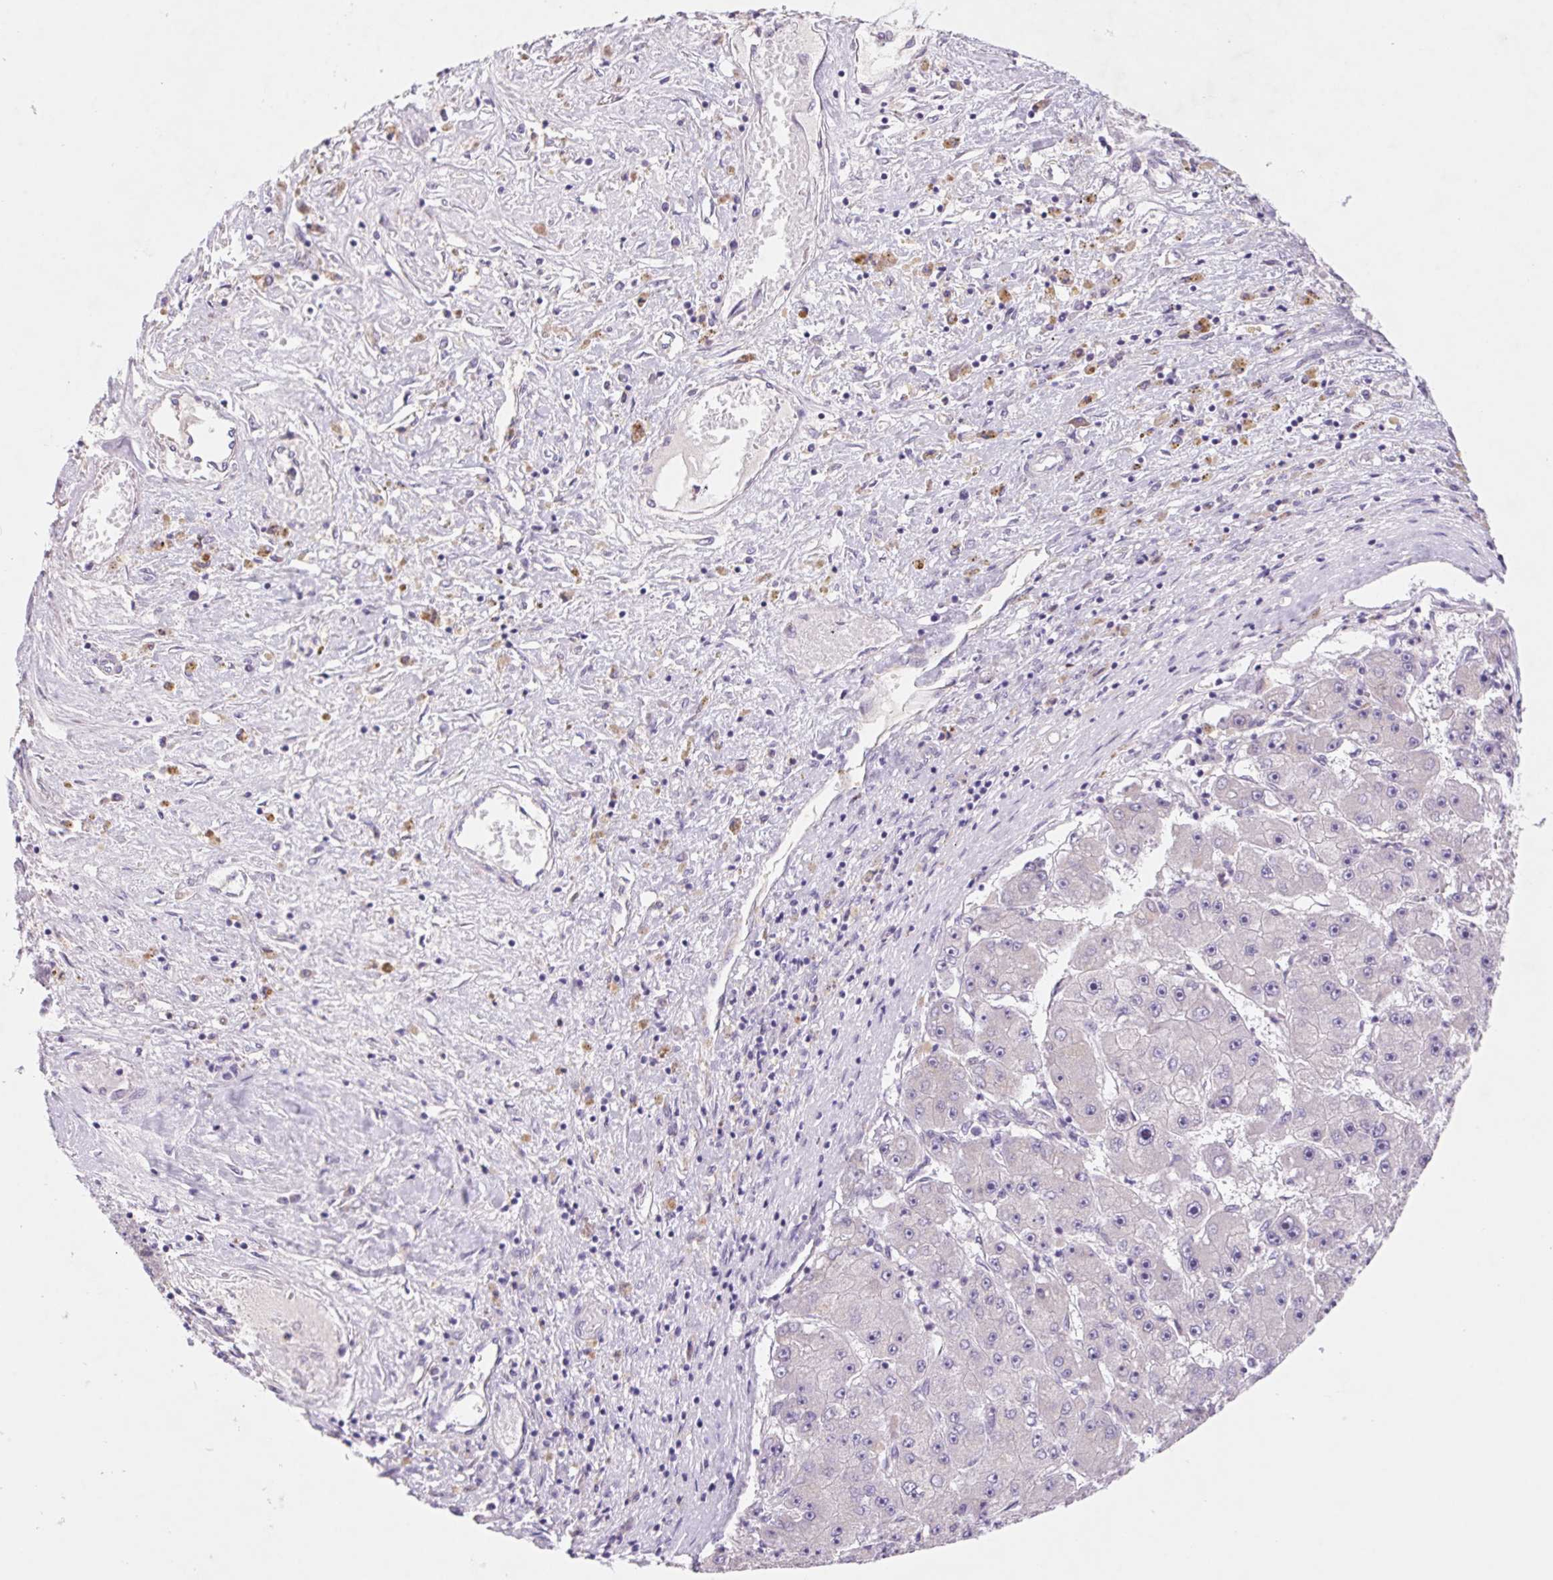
{"staining": {"intensity": "negative", "quantity": "none", "location": "none"}, "tissue": "liver cancer", "cell_type": "Tumor cells", "image_type": "cancer", "snomed": [{"axis": "morphology", "description": "Carcinoma, Hepatocellular, NOS"}, {"axis": "topography", "description": "Liver"}], "caption": "Liver cancer (hepatocellular carcinoma) stained for a protein using immunohistochemistry reveals no positivity tumor cells.", "gene": "DPPA5", "patient": {"sex": "female", "age": 61}}